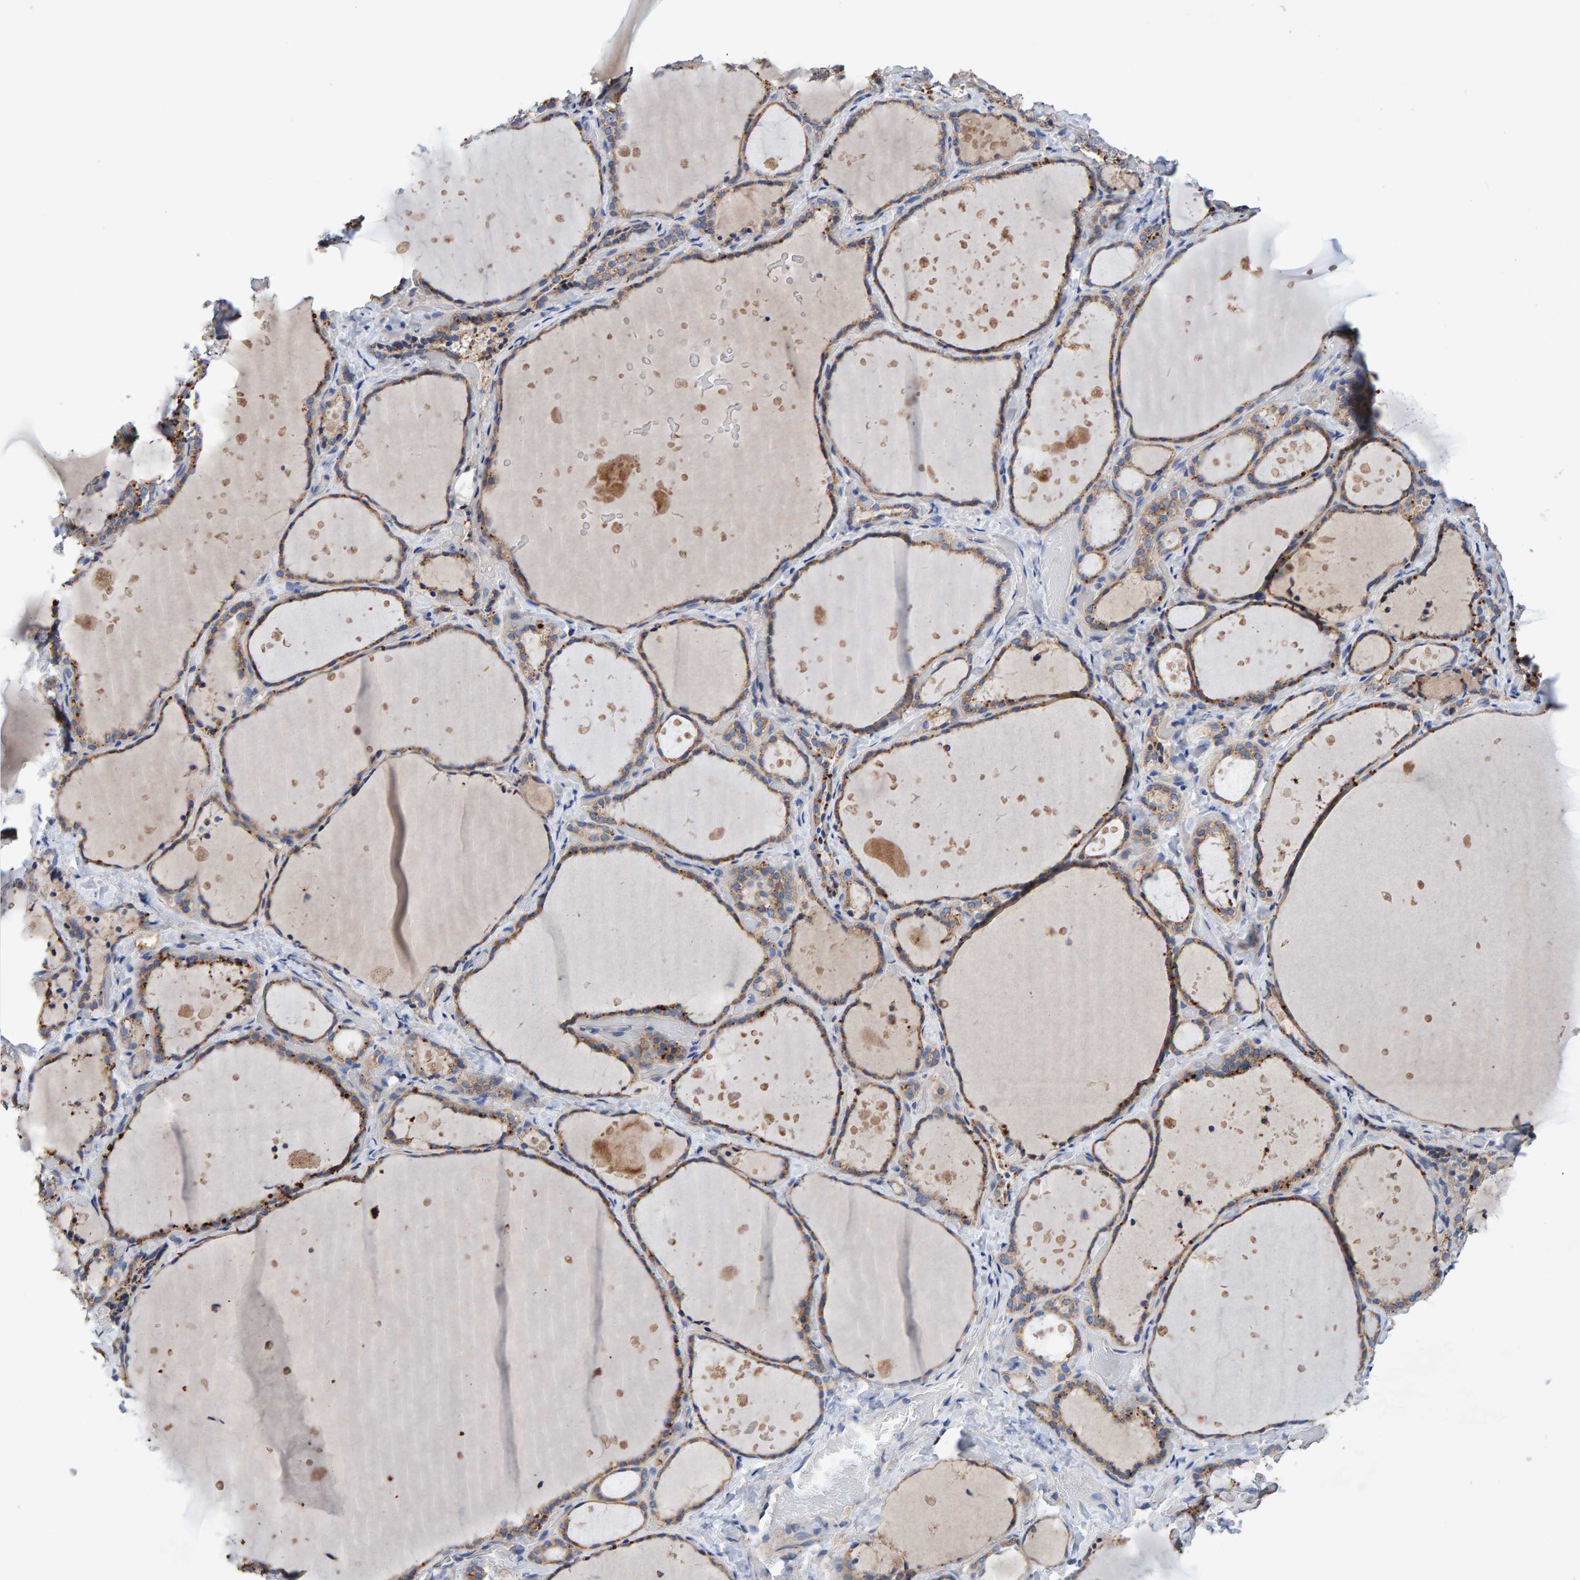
{"staining": {"intensity": "weak", "quantity": ">75%", "location": "cytoplasmic/membranous"}, "tissue": "thyroid gland", "cell_type": "Glandular cells", "image_type": "normal", "snomed": [{"axis": "morphology", "description": "Normal tissue, NOS"}, {"axis": "topography", "description": "Thyroid gland"}], "caption": "An immunohistochemistry micrograph of normal tissue is shown. Protein staining in brown labels weak cytoplasmic/membranous positivity in thyroid gland within glandular cells. (Brightfield microscopy of DAB IHC at high magnification).", "gene": "EFR3A", "patient": {"sex": "female", "age": 44}}